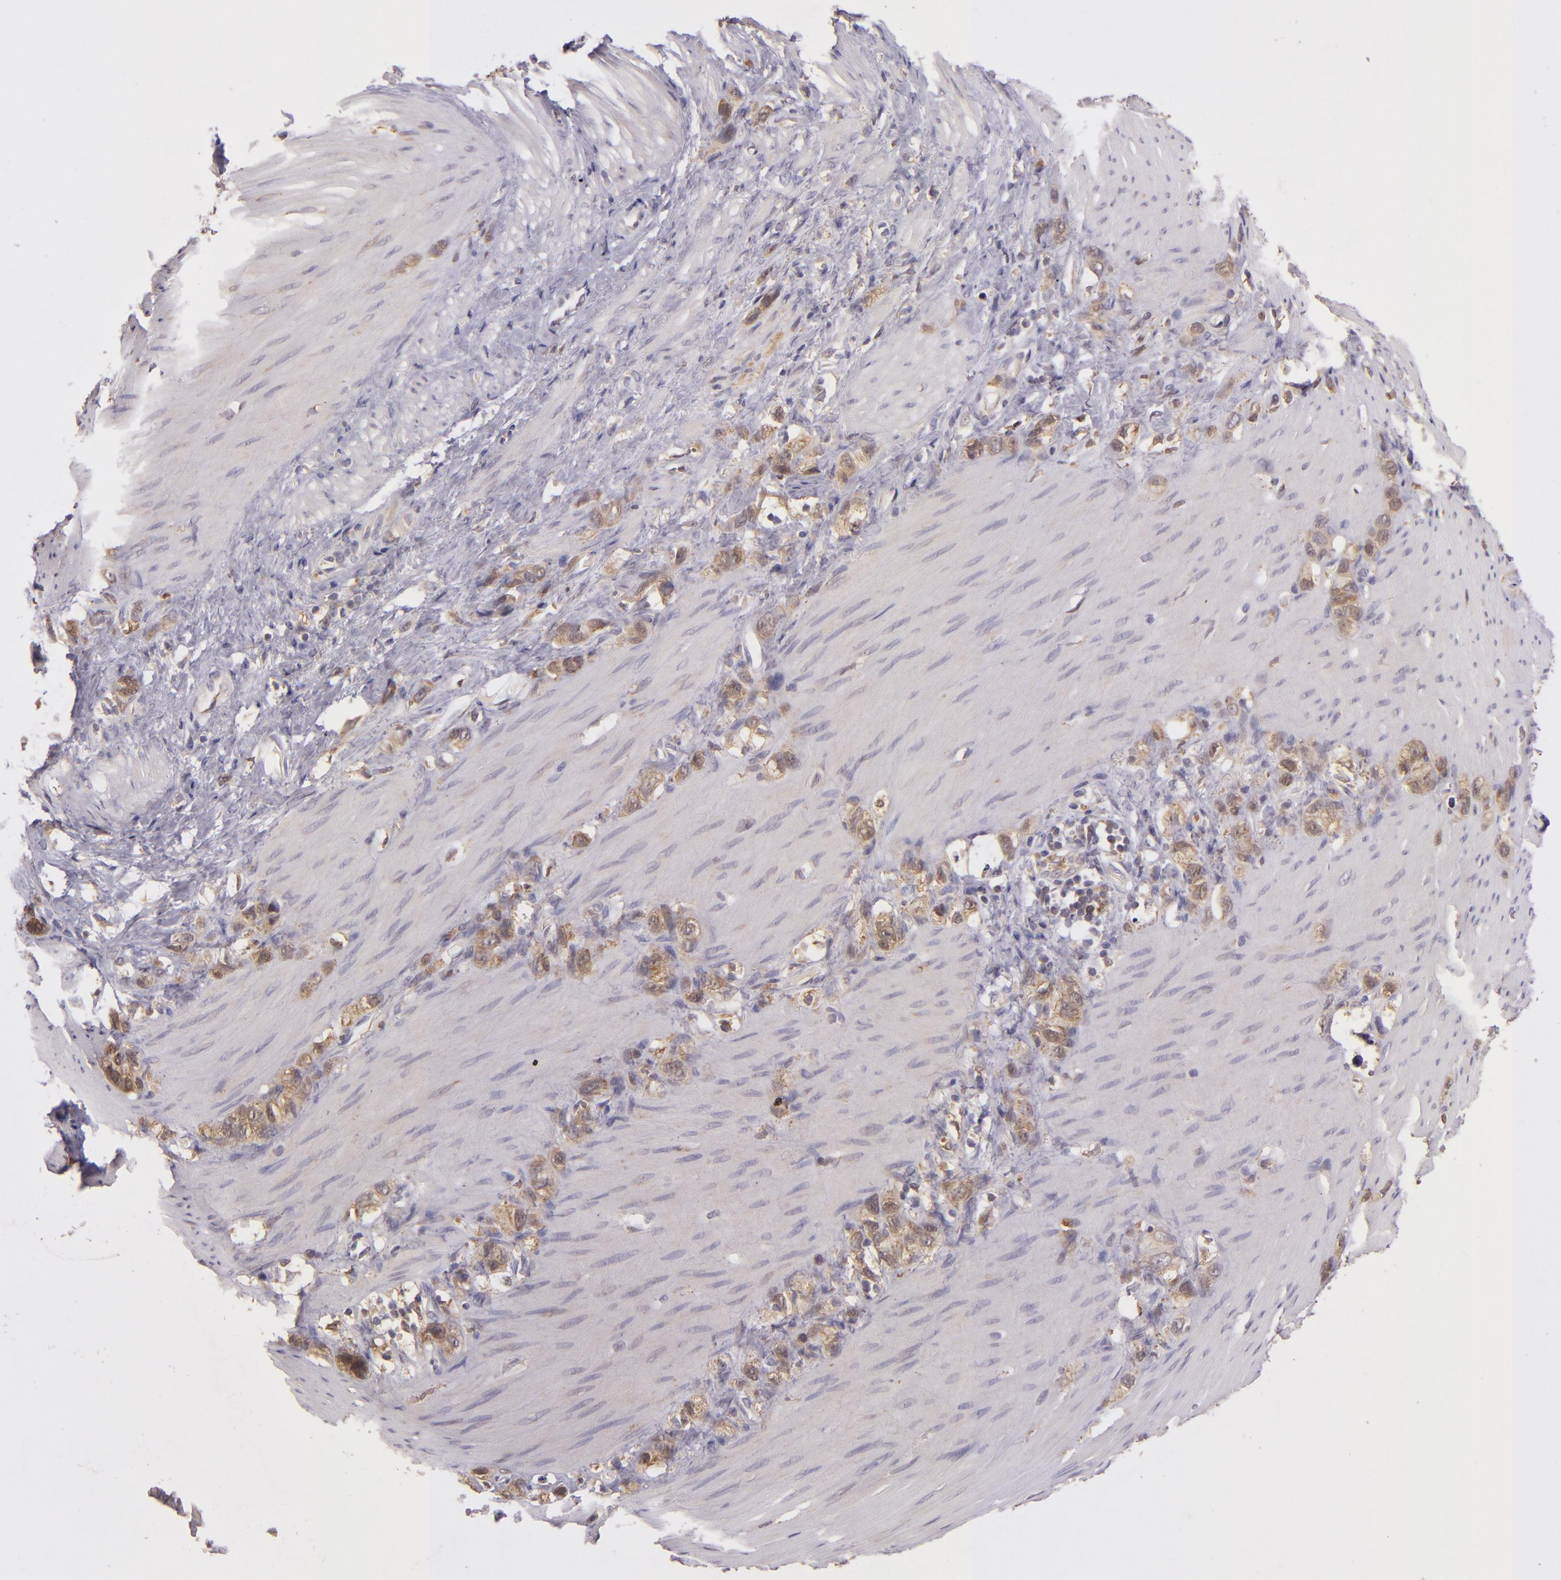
{"staining": {"intensity": "moderate", "quantity": ">75%", "location": "cytoplasmic/membranous"}, "tissue": "stomach cancer", "cell_type": "Tumor cells", "image_type": "cancer", "snomed": [{"axis": "morphology", "description": "Normal tissue, NOS"}, {"axis": "morphology", "description": "Adenocarcinoma, NOS"}, {"axis": "morphology", "description": "Adenocarcinoma, High grade"}, {"axis": "topography", "description": "Stomach, upper"}, {"axis": "topography", "description": "Stomach"}], "caption": "Stomach adenocarcinoma (high-grade) stained with a protein marker shows moderate staining in tumor cells.", "gene": "FHIT", "patient": {"sex": "female", "age": 65}}